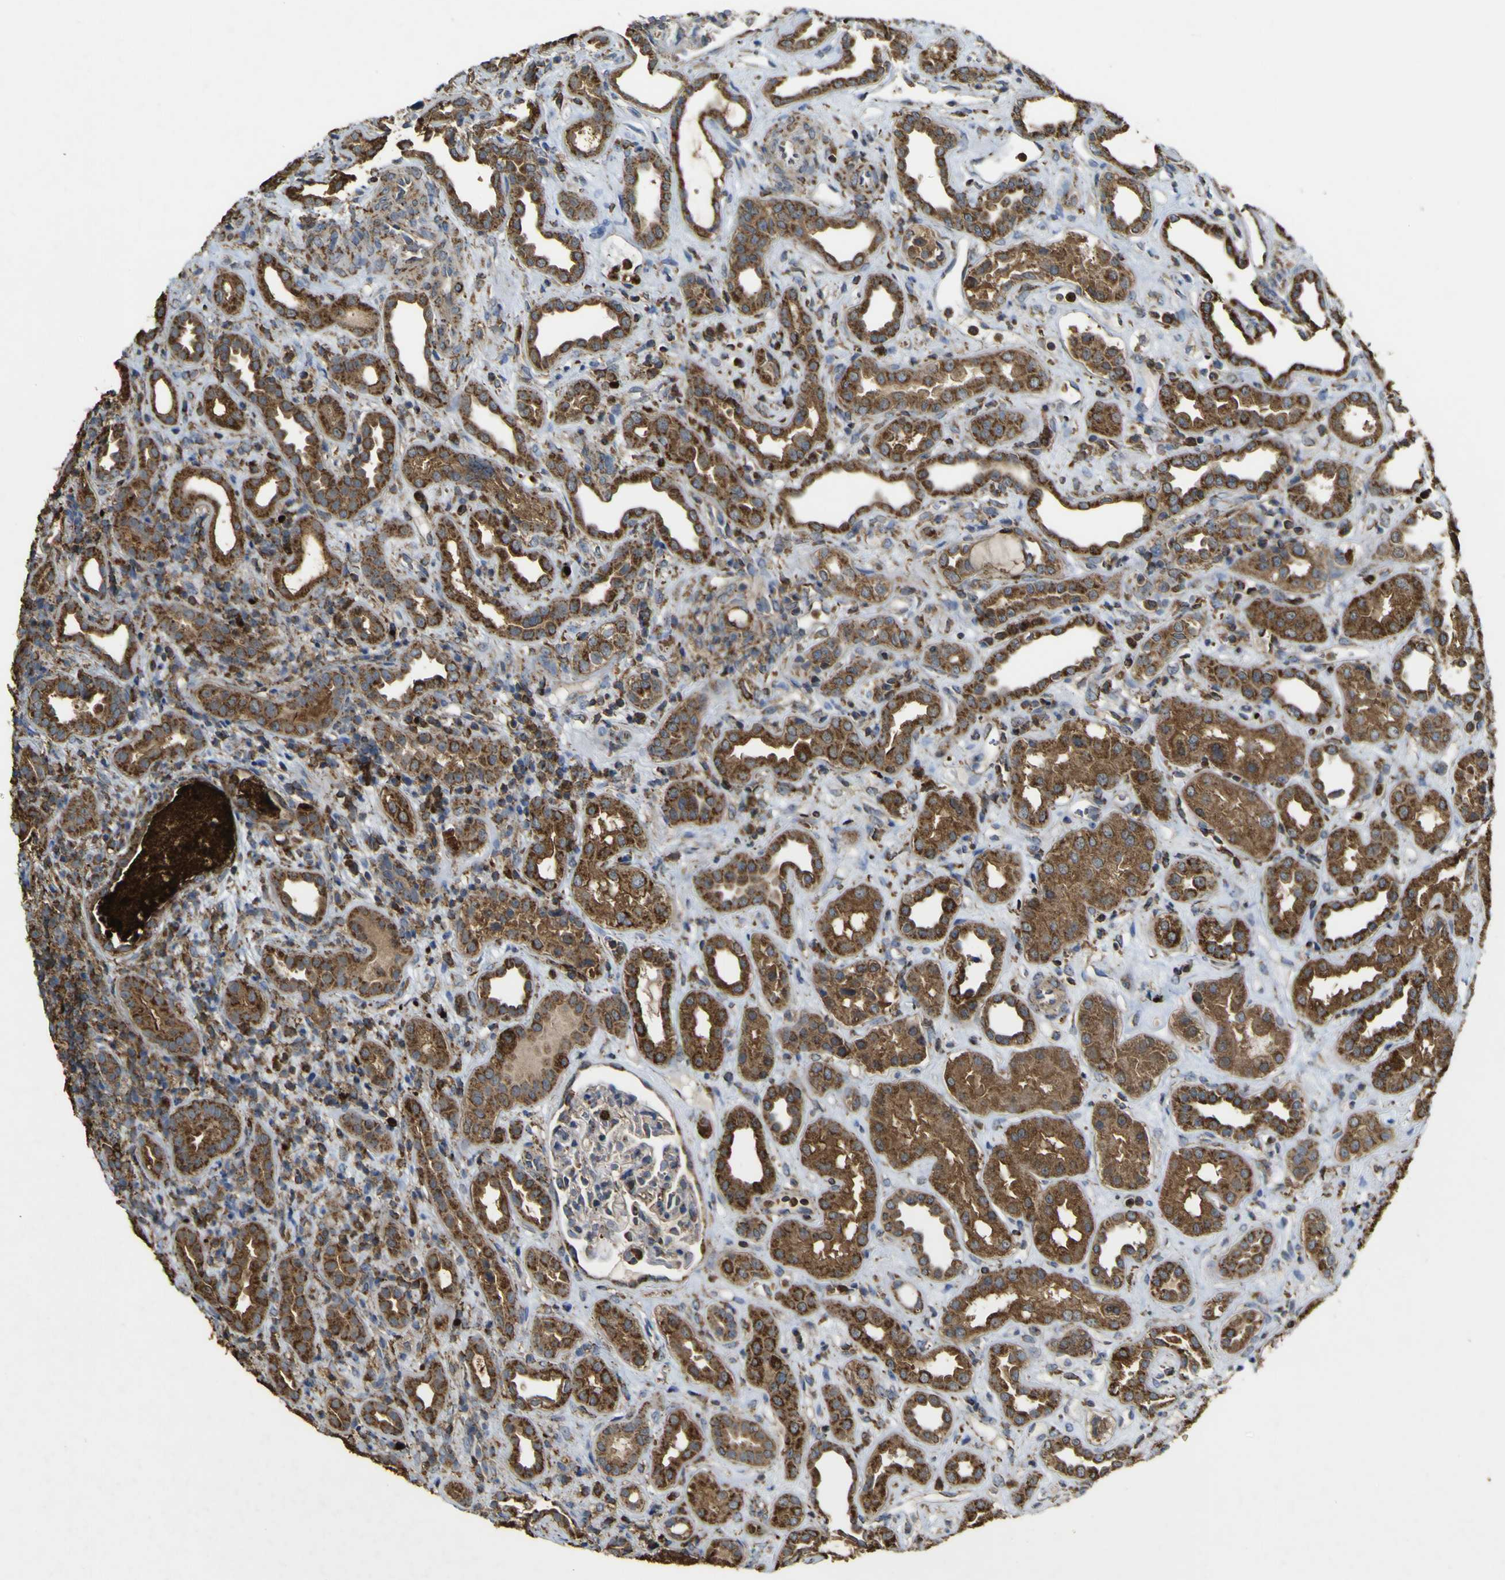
{"staining": {"intensity": "moderate", "quantity": "<25%", "location": "cytoplasmic/membranous"}, "tissue": "kidney", "cell_type": "Cells in glomeruli", "image_type": "normal", "snomed": [{"axis": "morphology", "description": "Normal tissue, NOS"}, {"axis": "topography", "description": "Kidney"}], "caption": "Protein staining of benign kidney exhibits moderate cytoplasmic/membranous expression in approximately <25% of cells in glomeruli. The staining was performed using DAB, with brown indicating positive protein expression. Nuclei are stained blue with hematoxylin.", "gene": "ACSL3", "patient": {"sex": "male", "age": 59}}